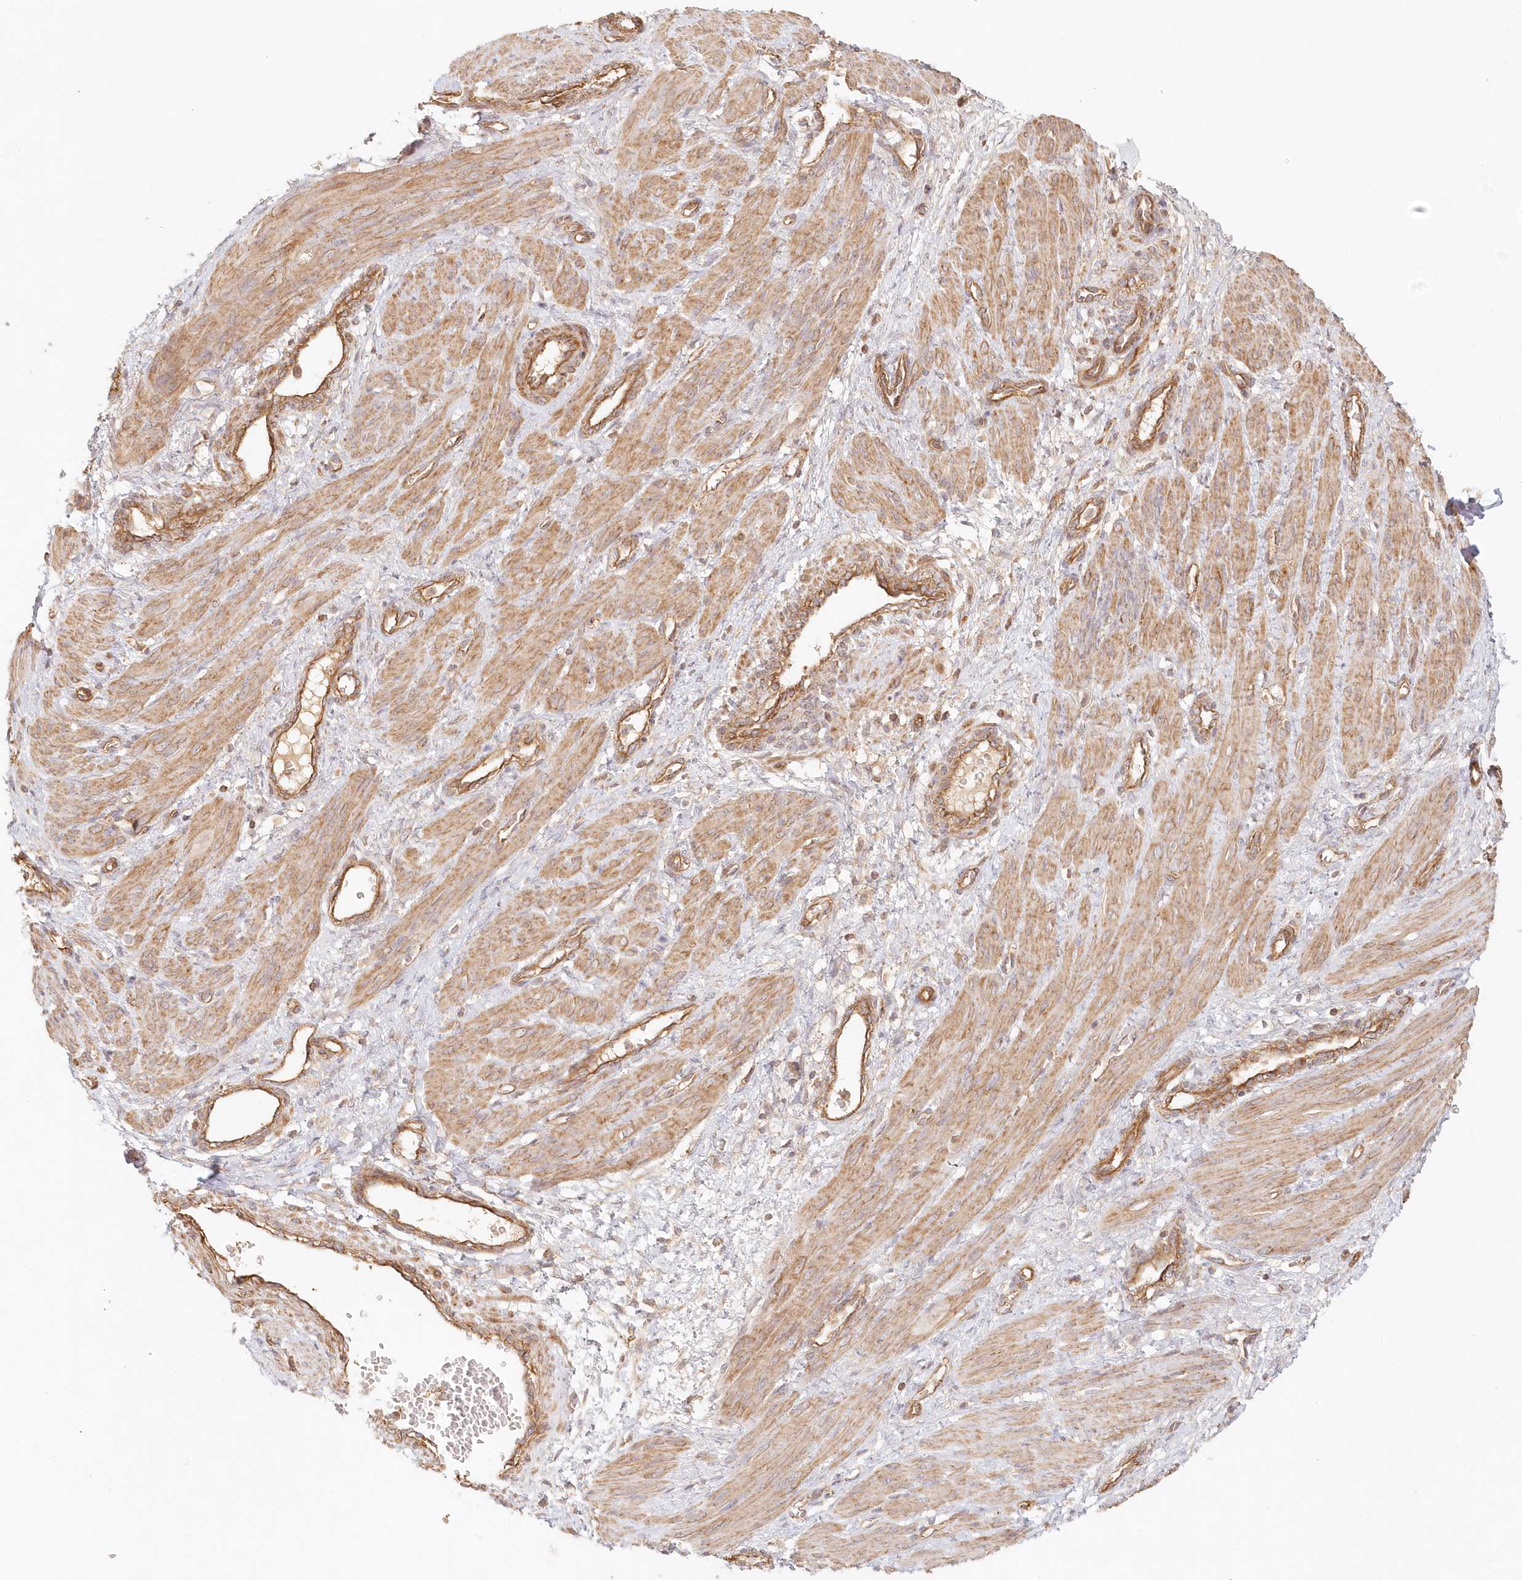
{"staining": {"intensity": "moderate", "quantity": ">75%", "location": "cytoplasmic/membranous"}, "tissue": "smooth muscle", "cell_type": "Smooth muscle cells", "image_type": "normal", "snomed": [{"axis": "morphology", "description": "Normal tissue, NOS"}, {"axis": "topography", "description": "Endometrium"}], "caption": "Protein staining of benign smooth muscle reveals moderate cytoplasmic/membranous staining in approximately >75% of smooth muscle cells.", "gene": "KIAA0232", "patient": {"sex": "female", "age": 33}}